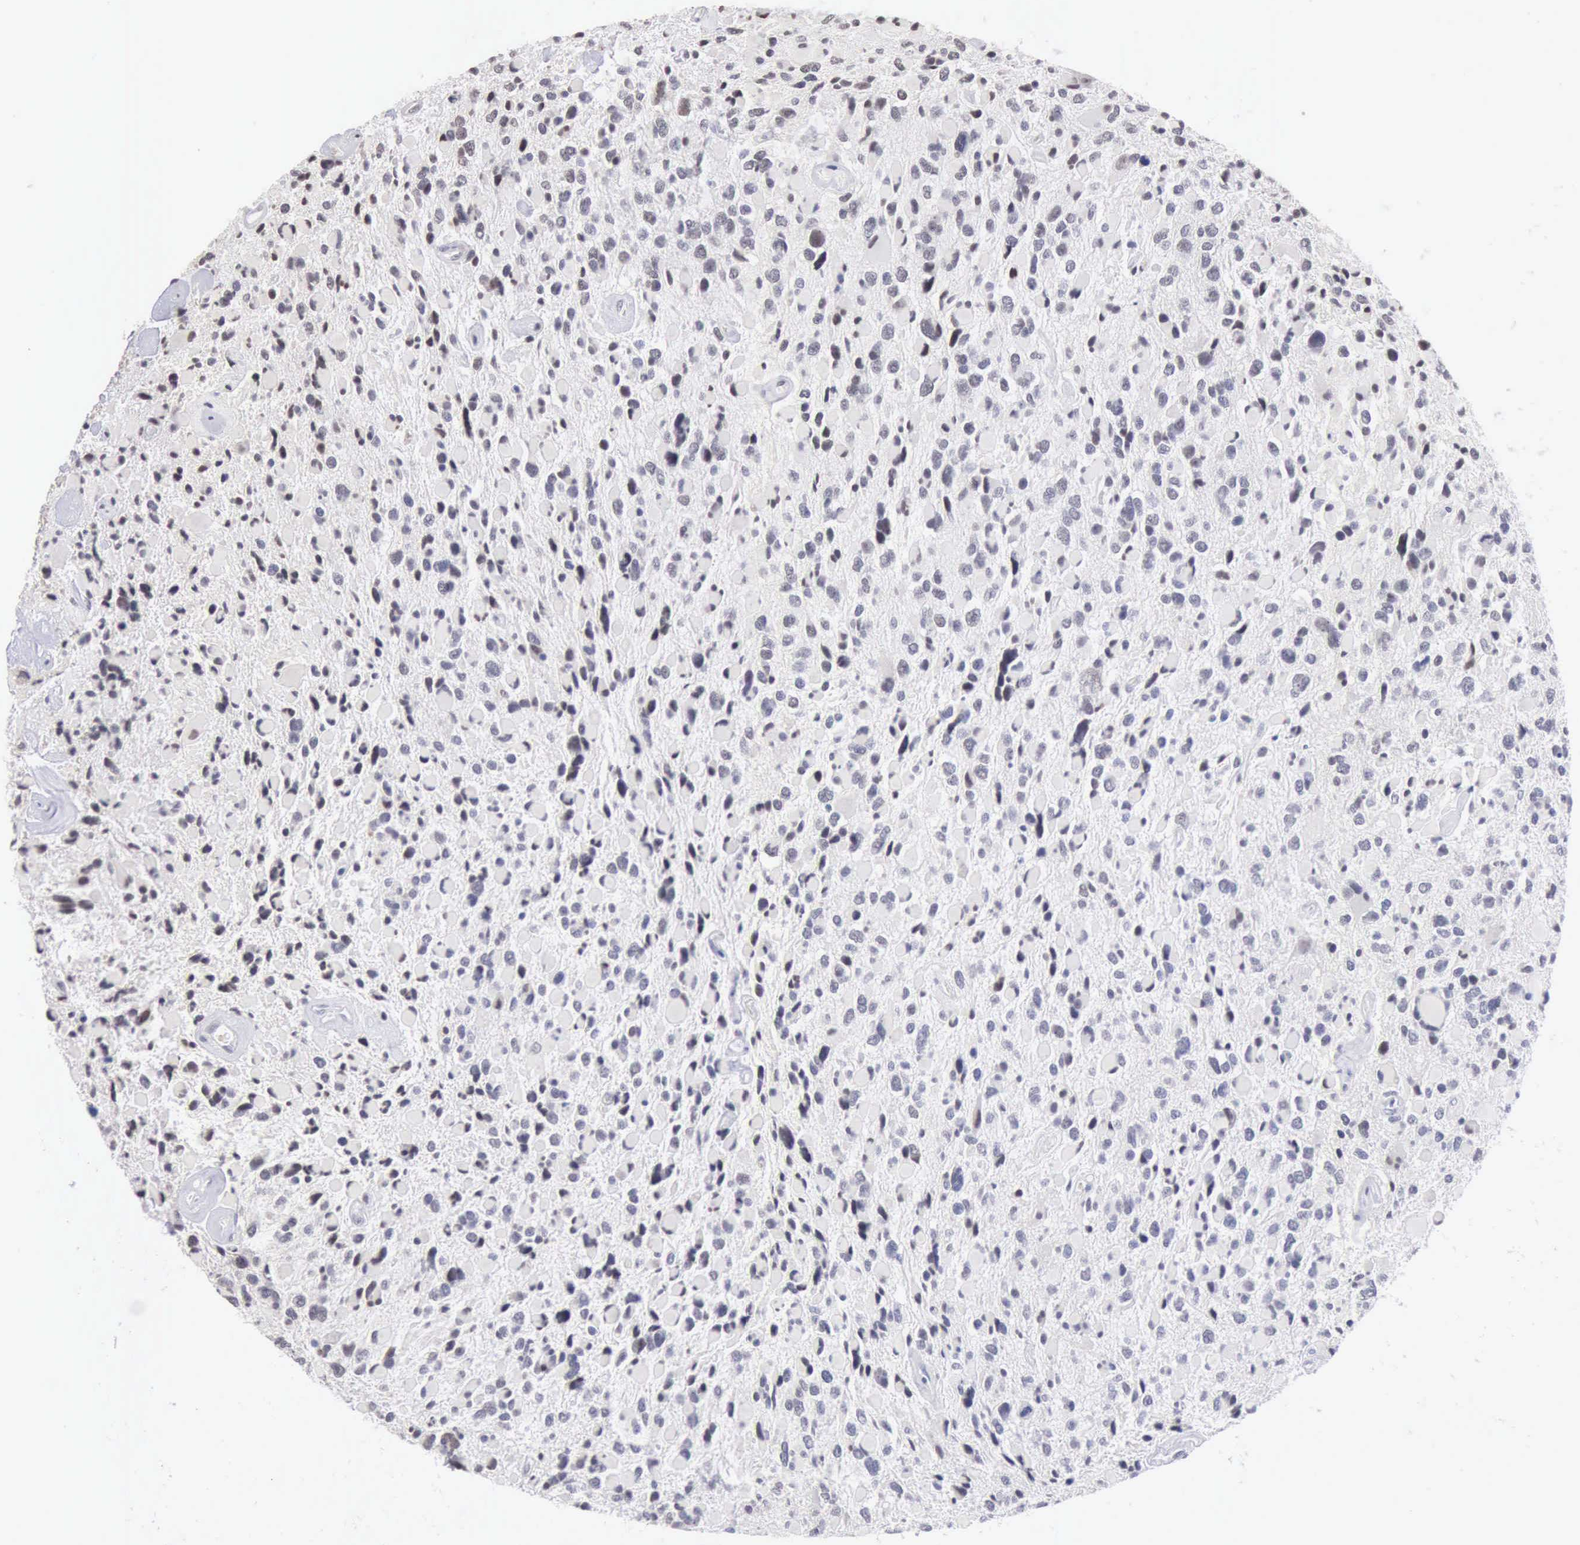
{"staining": {"intensity": "negative", "quantity": "none", "location": "none"}, "tissue": "glioma", "cell_type": "Tumor cells", "image_type": "cancer", "snomed": [{"axis": "morphology", "description": "Glioma, malignant, High grade"}, {"axis": "topography", "description": "Brain"}], "caption": "DAB immunohistochemical staining of human malignant glioma (high-grade) shows no significant expression in tumor cells. (Stains: DAB (3,3'-diaminobenzidine) immunohistochemistry with hematoxylin counter stain, Microscopy: brightfield microscopy at high magnification).", "gene": "TAF1", "patient": {"sex": "female", "age": 37}}